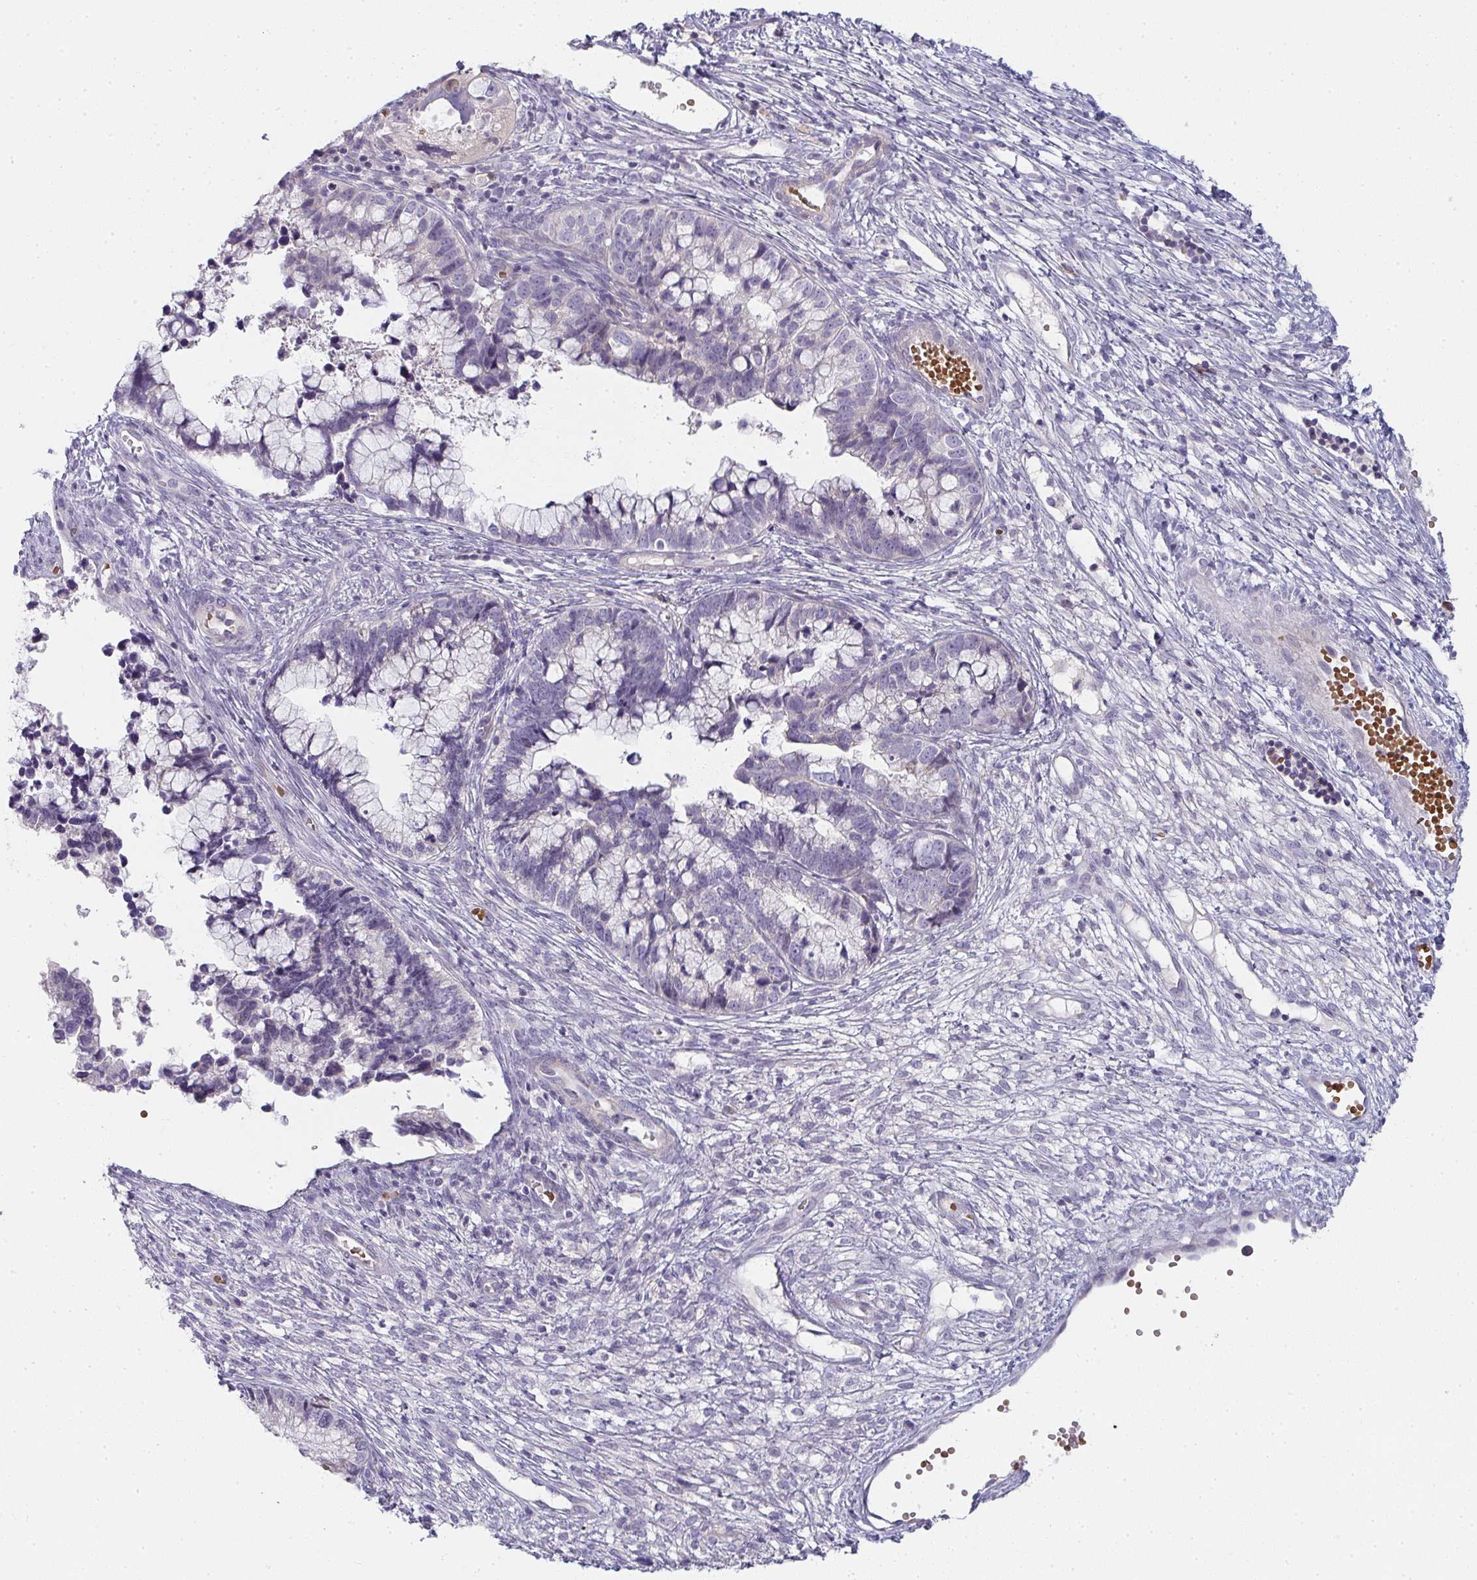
{"staining": {"intensity": "negative", "quantity": "none", "location": "none"}, "tissue": "cervical cancer", "cell_type": "Tumor cells", "image_type": "cancer", "snomed": [{"axis": "morphology", "description": "Adenocarcinoma, NOS"}, {"axis": "topography", "description": "Cervix"}], "caption": "Adenocarcinoma (cervical) was stained to show a protein in brown. There is no significant positivity in tumor cells.", "gene": "SHB", "patient": {"sex": "female", "age": 44}}